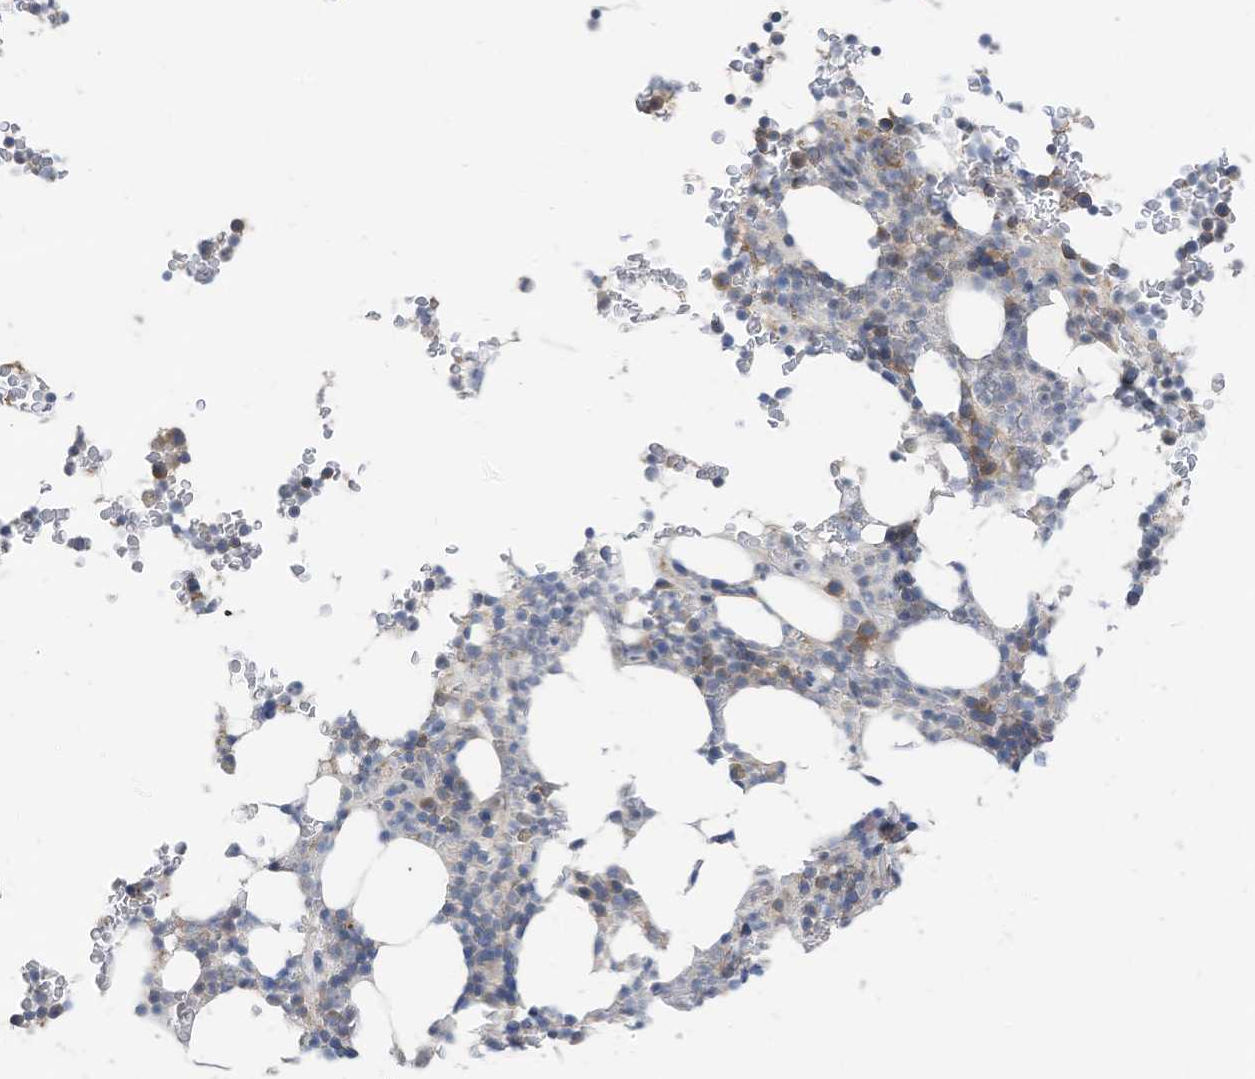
{"staining": {"intensity": "weak", "quantity": "<25%", "location": "cytoplasmic/membranous"}, "tissue": "bone marrow", "cell_type": "Hematopoietic cells", "image_type": "normal", "snomed": [{"axis": "morphology", "description": "Normal tissue, NOS"}, {"axis": "topography", "description": "Bone marrow"}], "caption": "DAB (3,3'-diaminobenzidine) immunohistochemical staining of normal human bone marrow reveals no significant expression in hematopoietic cells. The staining is performed using DAB (3,3'-diaminobenzidine) brown chromogen with nuclei counter-stained in using hematoxylin.", "gene": "LDAH", "patient": {"sex": "male", "age": 58}}